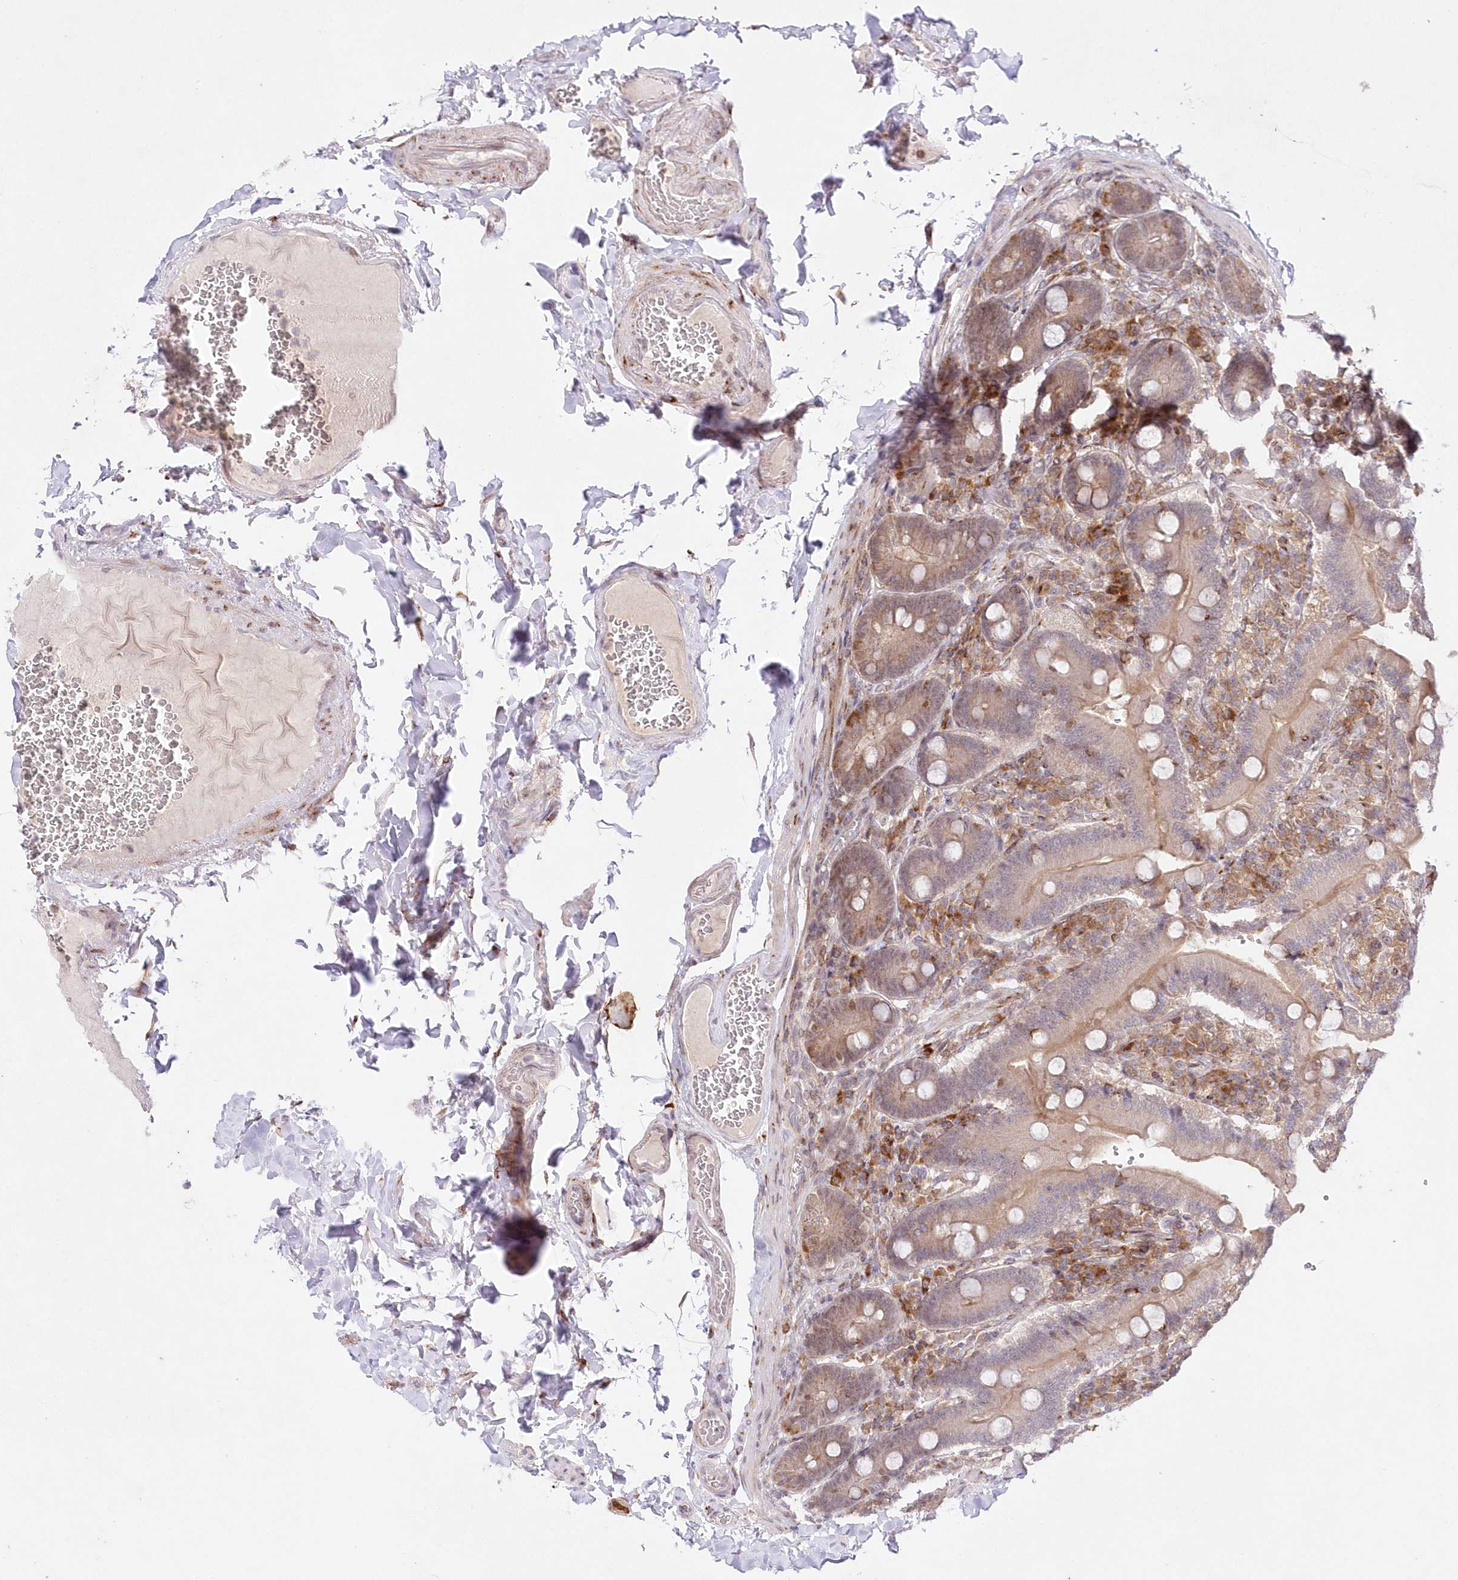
{"staining": {"intensity": "moderate", "quantity": "25%-75%", "location": "cytoplasmic/membranous,nuclear"}, "tissue": "duodenum", "cell_type": "Glandular cells", "image_type": "normal", "snomed": [{"axis": "morphology", "description": "Normal tissue, NOS"}, {"axis": "topography", "description": "Duodenum"}], "caption": "Glandular cells reveal medium levels of moderate cytoplasmic/membranous,nuclear positivity in about 25%-75% of cells in unremarkable human duodenum.", "gene": "LDB1", "patient": {"sex": "female", "age": 62}}